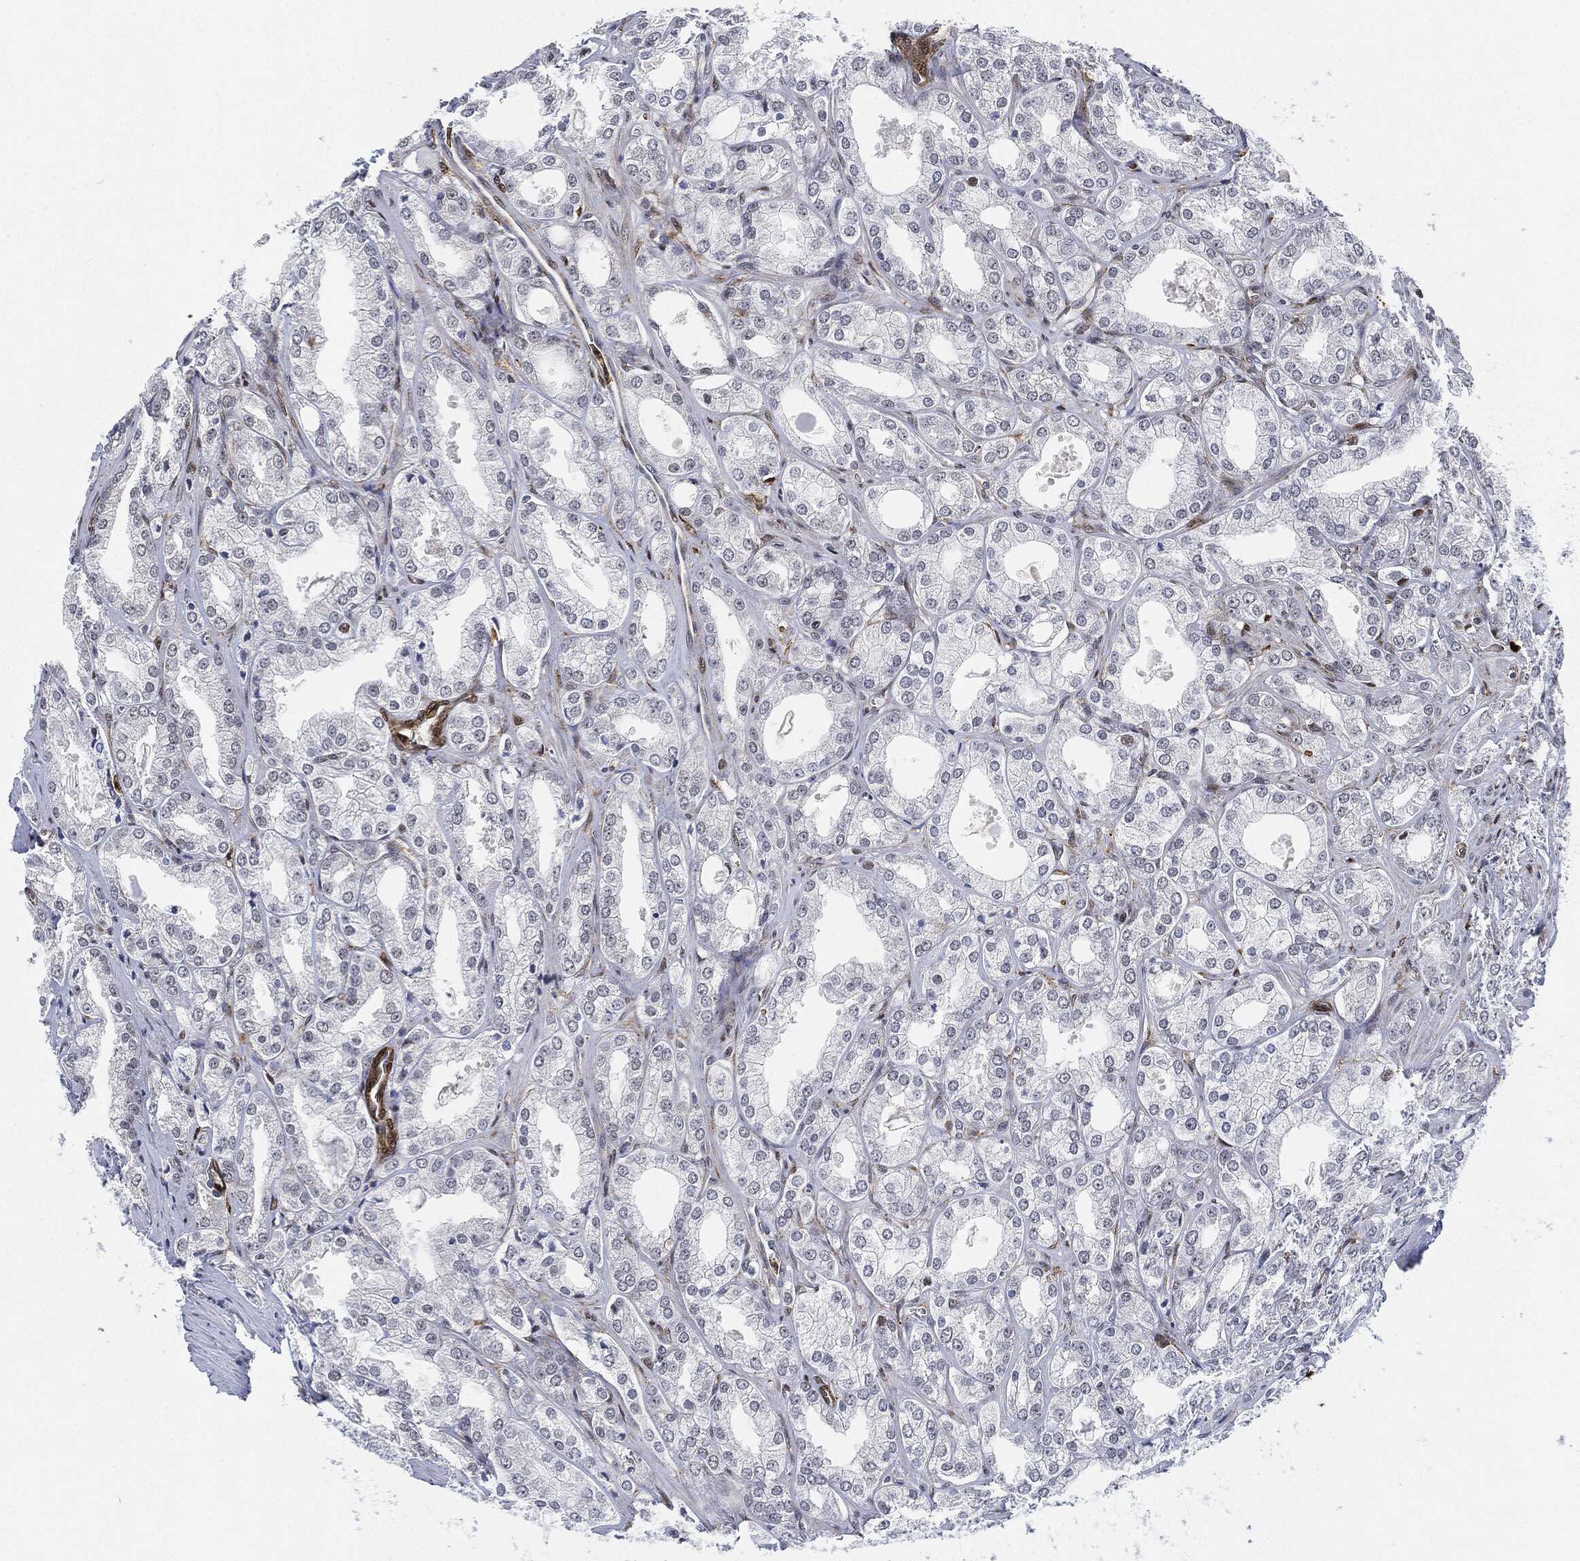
{"staining": {"intensity": "negative", "quantity": "none", "location": "none"}, "tissue": "prostate cancer", "cell_type": "Tumor cells", "image_type": "cancer", "snomed": [{"axis": "morphology", "description": "Adenocarcinoma, NOS"}, {"axis": "morphology", "description": "Adenocarcinoma, High grade"}, {"axis": "topography", "description": "Prostate"}], "caption": "Prostate adenocarcinoma was stained to show a protein in brown. There is no significant staining in tumor cells.", "gene": "NANOS3", "patient": {"sex": "male", "age": 70}}